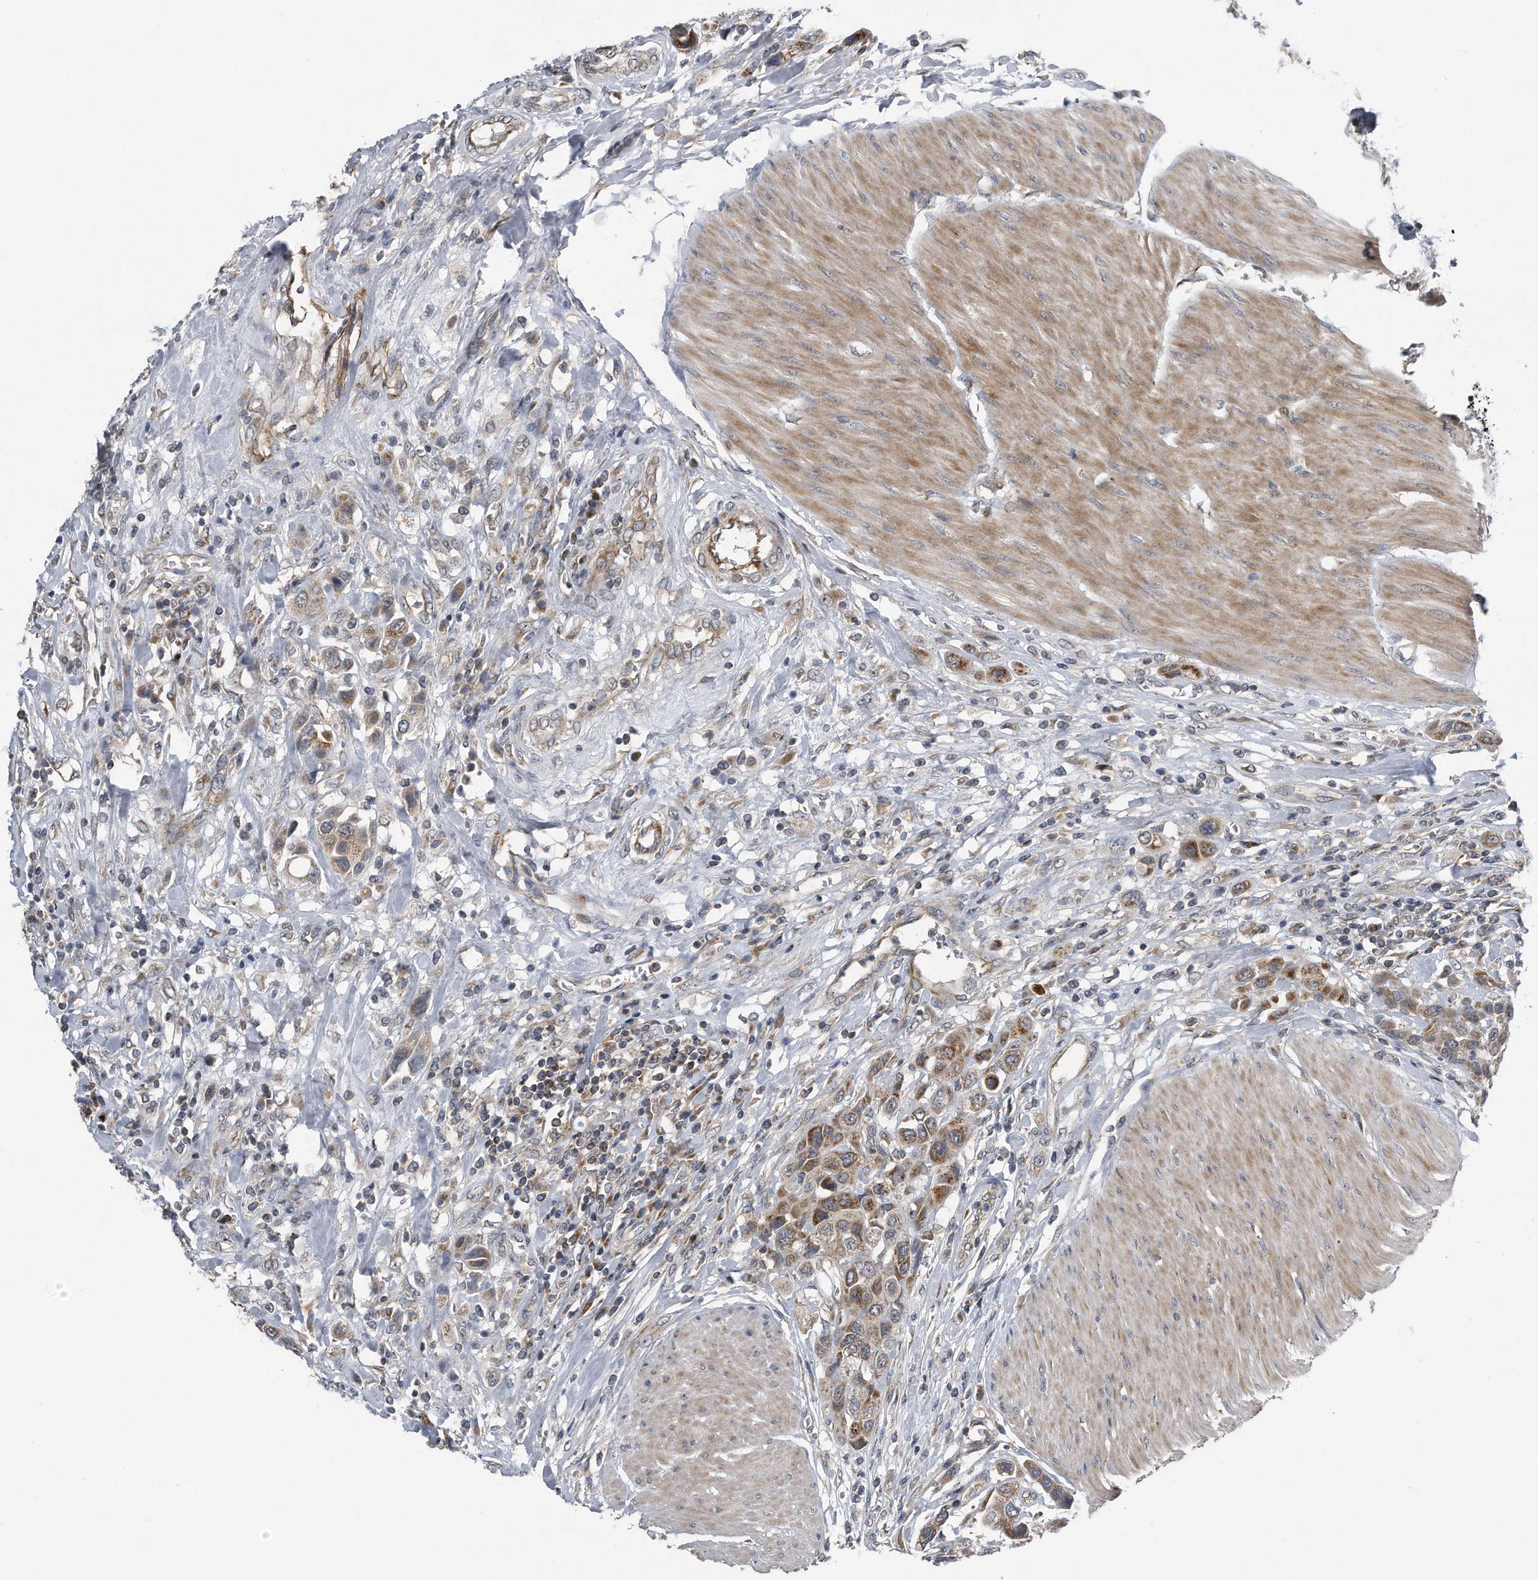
{"staining": {"intensity": "moderate", "quantity": ">75%", "location": "cytoplasmic/membranous"}, "tissue": "urothelial cancer", "cell_type": "Tumor cells", "image_type": "cancer", "snomed": [{"axis": "morphology", "description": "Urothelial carcinoma, High grade"}, {"axis": "topography", "description": "Urinary bladder"}], "caption": "A brown stain labels moderate cytoplasmic/membranous positivity of a protein in urothelial carcinoma (high-grade) tumor cells.", "gene": "LYRM4", "patient": {"sex": "male", "age": 50}}